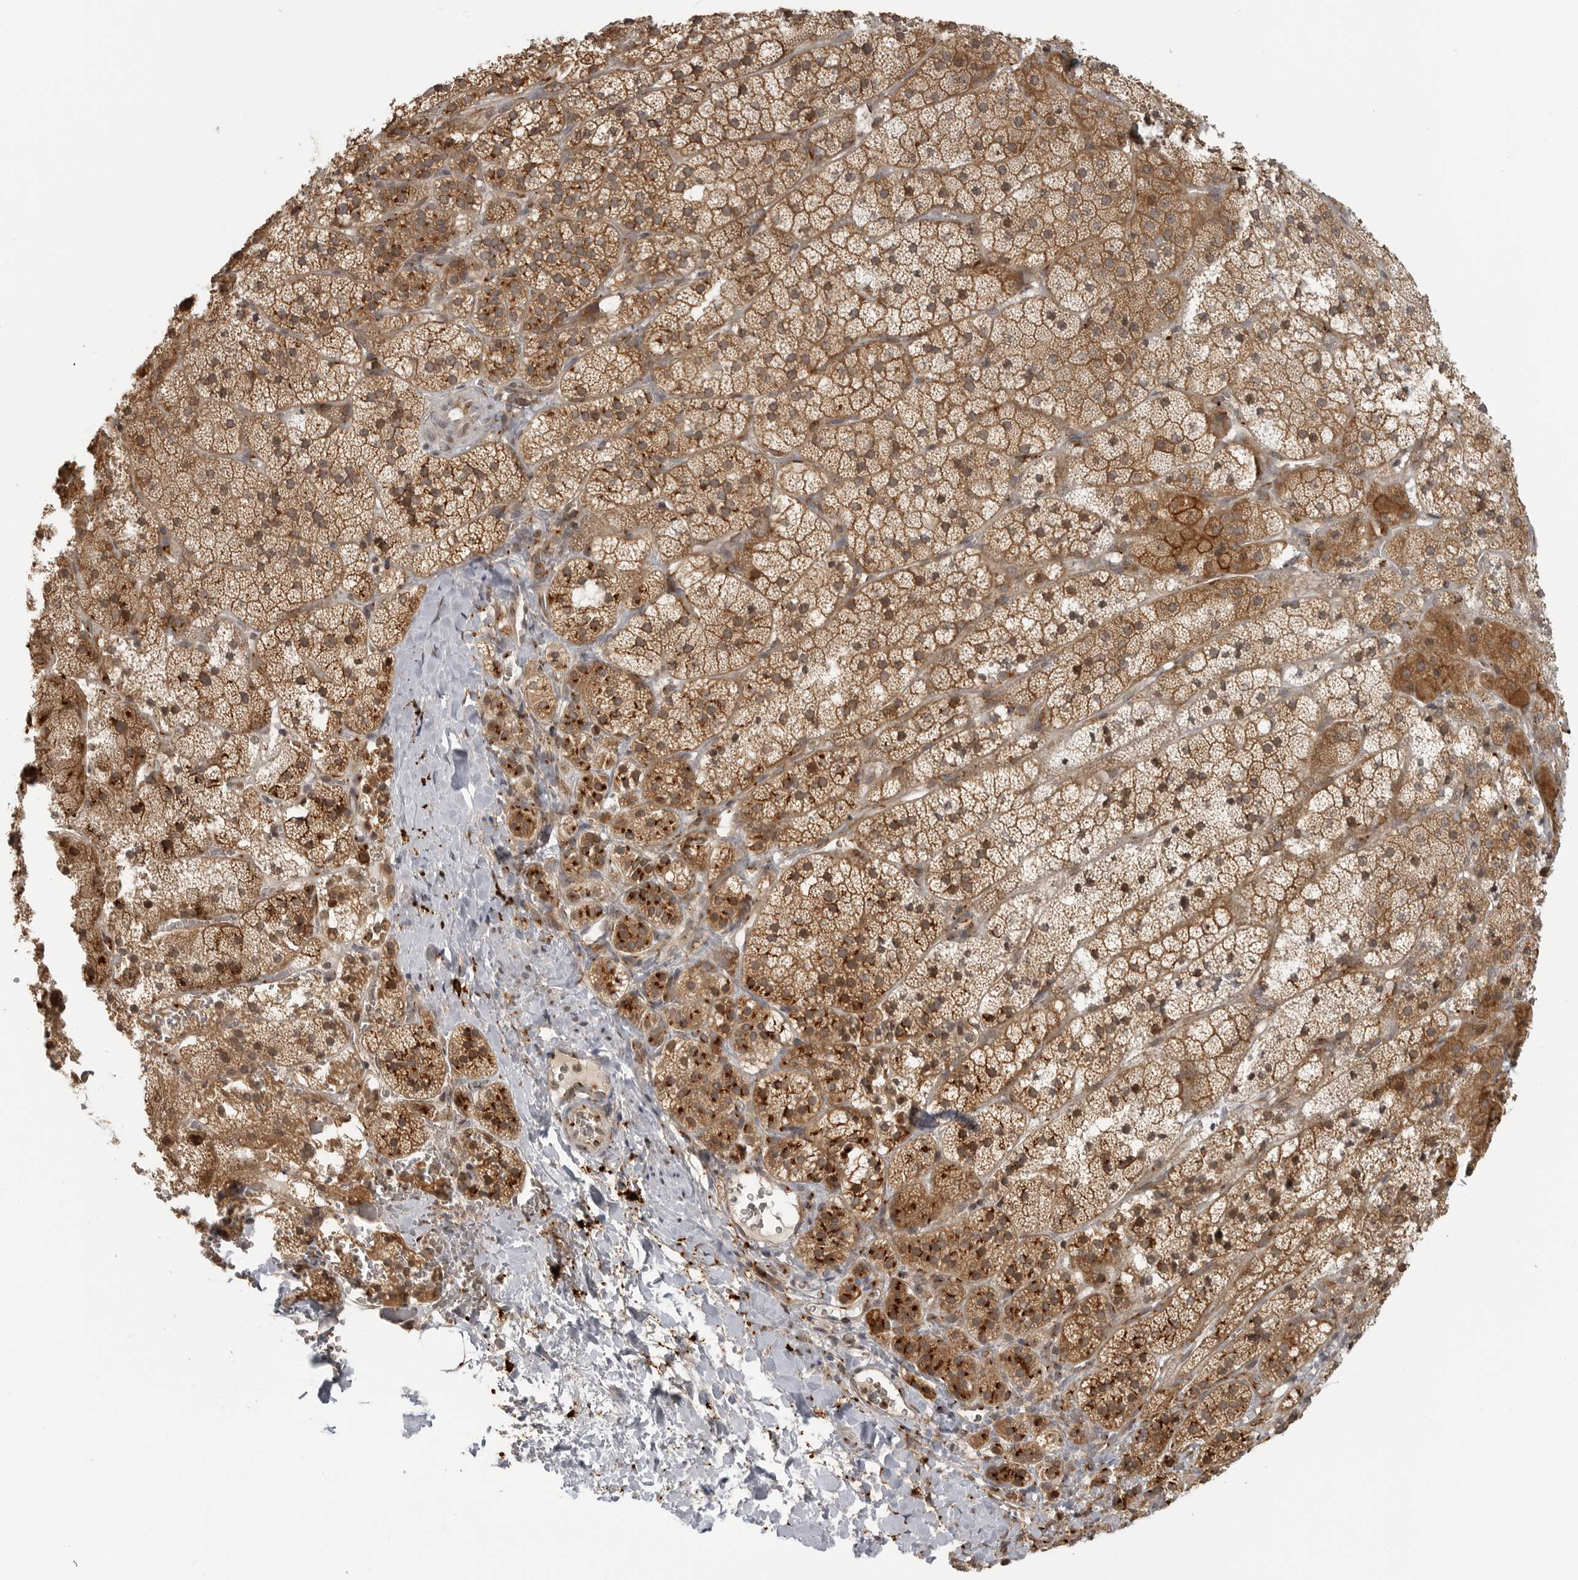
{"staining": {"intensity": "strong", "quantity": ">75%", "location": "cytoplasmic/membranous"}, "tissue": "adrenal gland", "cell_type": "Glandular cells", "image_type": "normal", "snomed": [{"axis": "morphology", "description": "Normal tissue, NOS"}, {"axis": "topography", "description": "Adrenal gland"}], "caption": "This histopathology image displays IHC staining of normal human adrenal gland, with high strong cytoplasmic/membranous positivity in approximately >75% of glandular cells.", "gene": "COPA", "patient": {"sex": "female", "age": 44}}